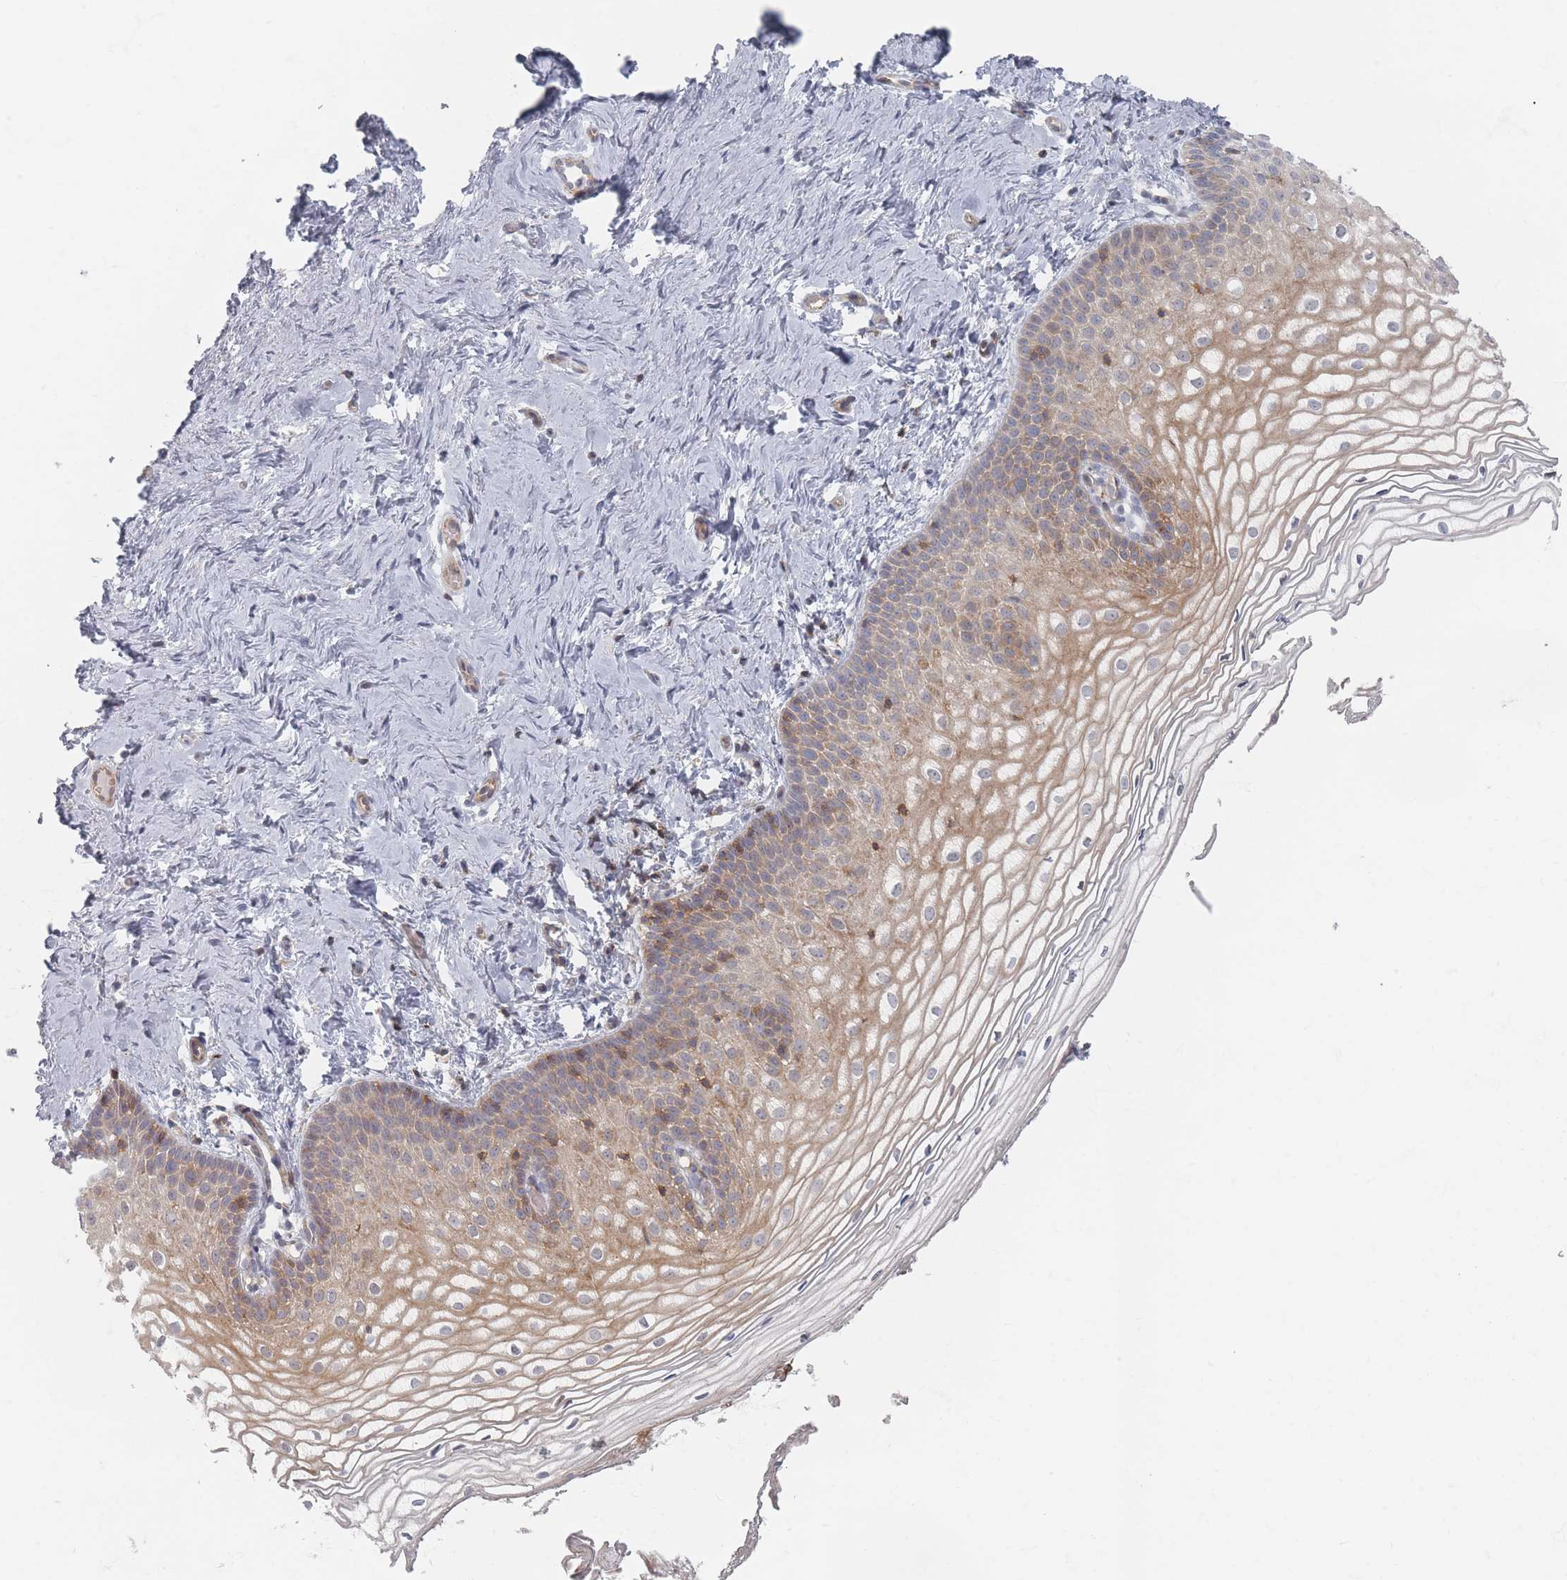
{"staining": {"intensity": "moderate", "quantity": "25%-75%", "location": "cytoplasmic/membranous"}, "tissue": "vagina", "cell_type": "Squamous epithelial cells", "image_type": "normal", "snomed": [{"axis": "morphology", "description": "Normal tissue, NOS"}, {"axis": "topography", "description": "Vagina"}], "caption": "Protein staining reveals moderate cytoplasmic/membranous staining in approximately 25%-75% of squamous epithelial cells in normal vagina.", "gene": "ZKSCAN7", "patient": {"sex": "female", "age": 56}}